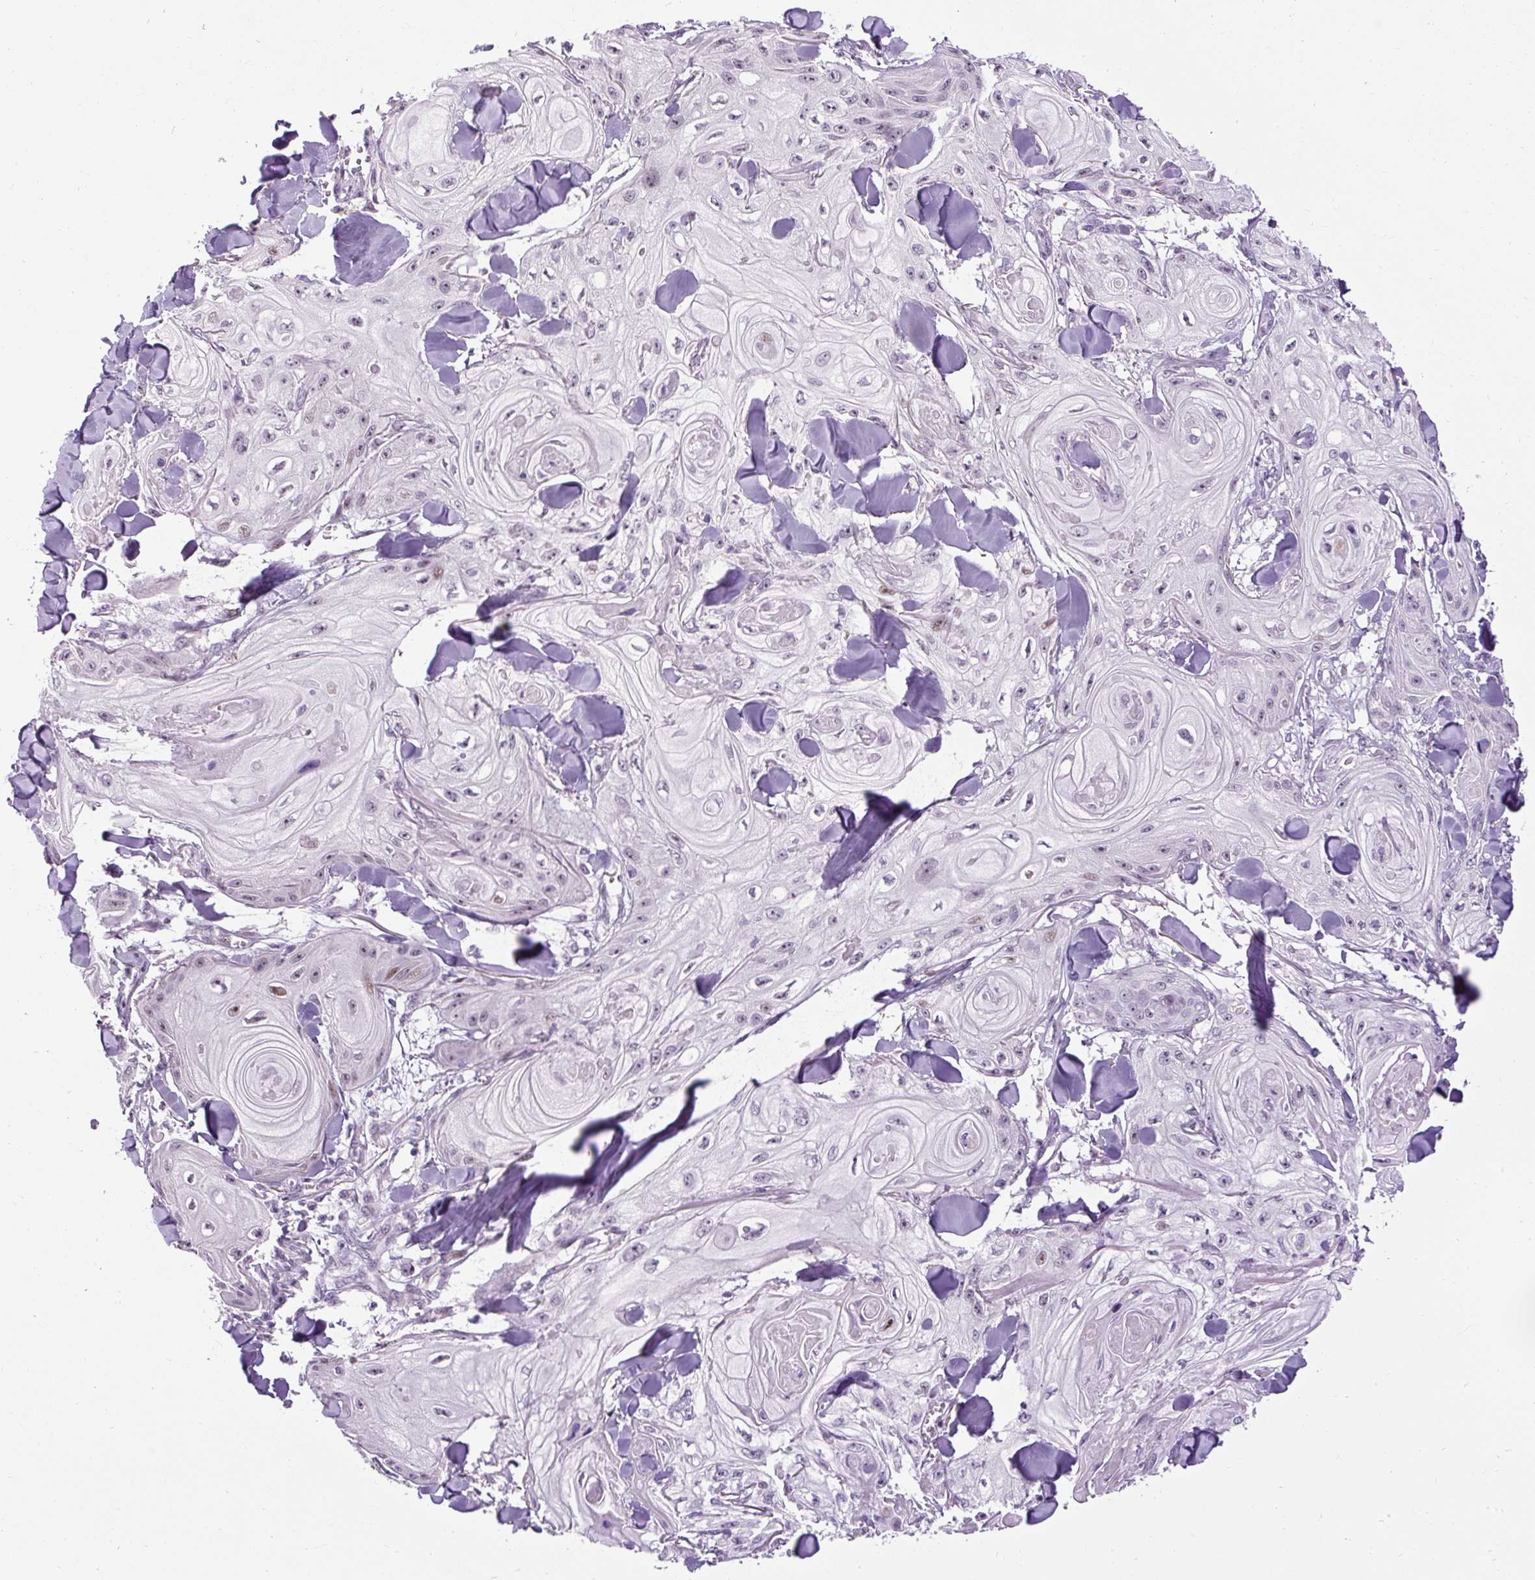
{"staining": {"intensity": "moderate", "quantity": "<25%", "location": "nuclear"}, "tissue": "skin cancer", "cell_type": "Tumor cells", "image_type": "cancer", "snomed": [{"axis": "morphology", "description": "Squamous cell carcinoma, NOS"}, {"axis": "topography", "description": "Skin"}], "caption": "The micrograph shows immunohistochemical staining of skin cancer (squamous cell carcinoma). There is moderate nuclear expression is seen in about <25% of tumor cells.", "gene": "ARHGEF18", "patient": {"sex": "male", "age": 74}}